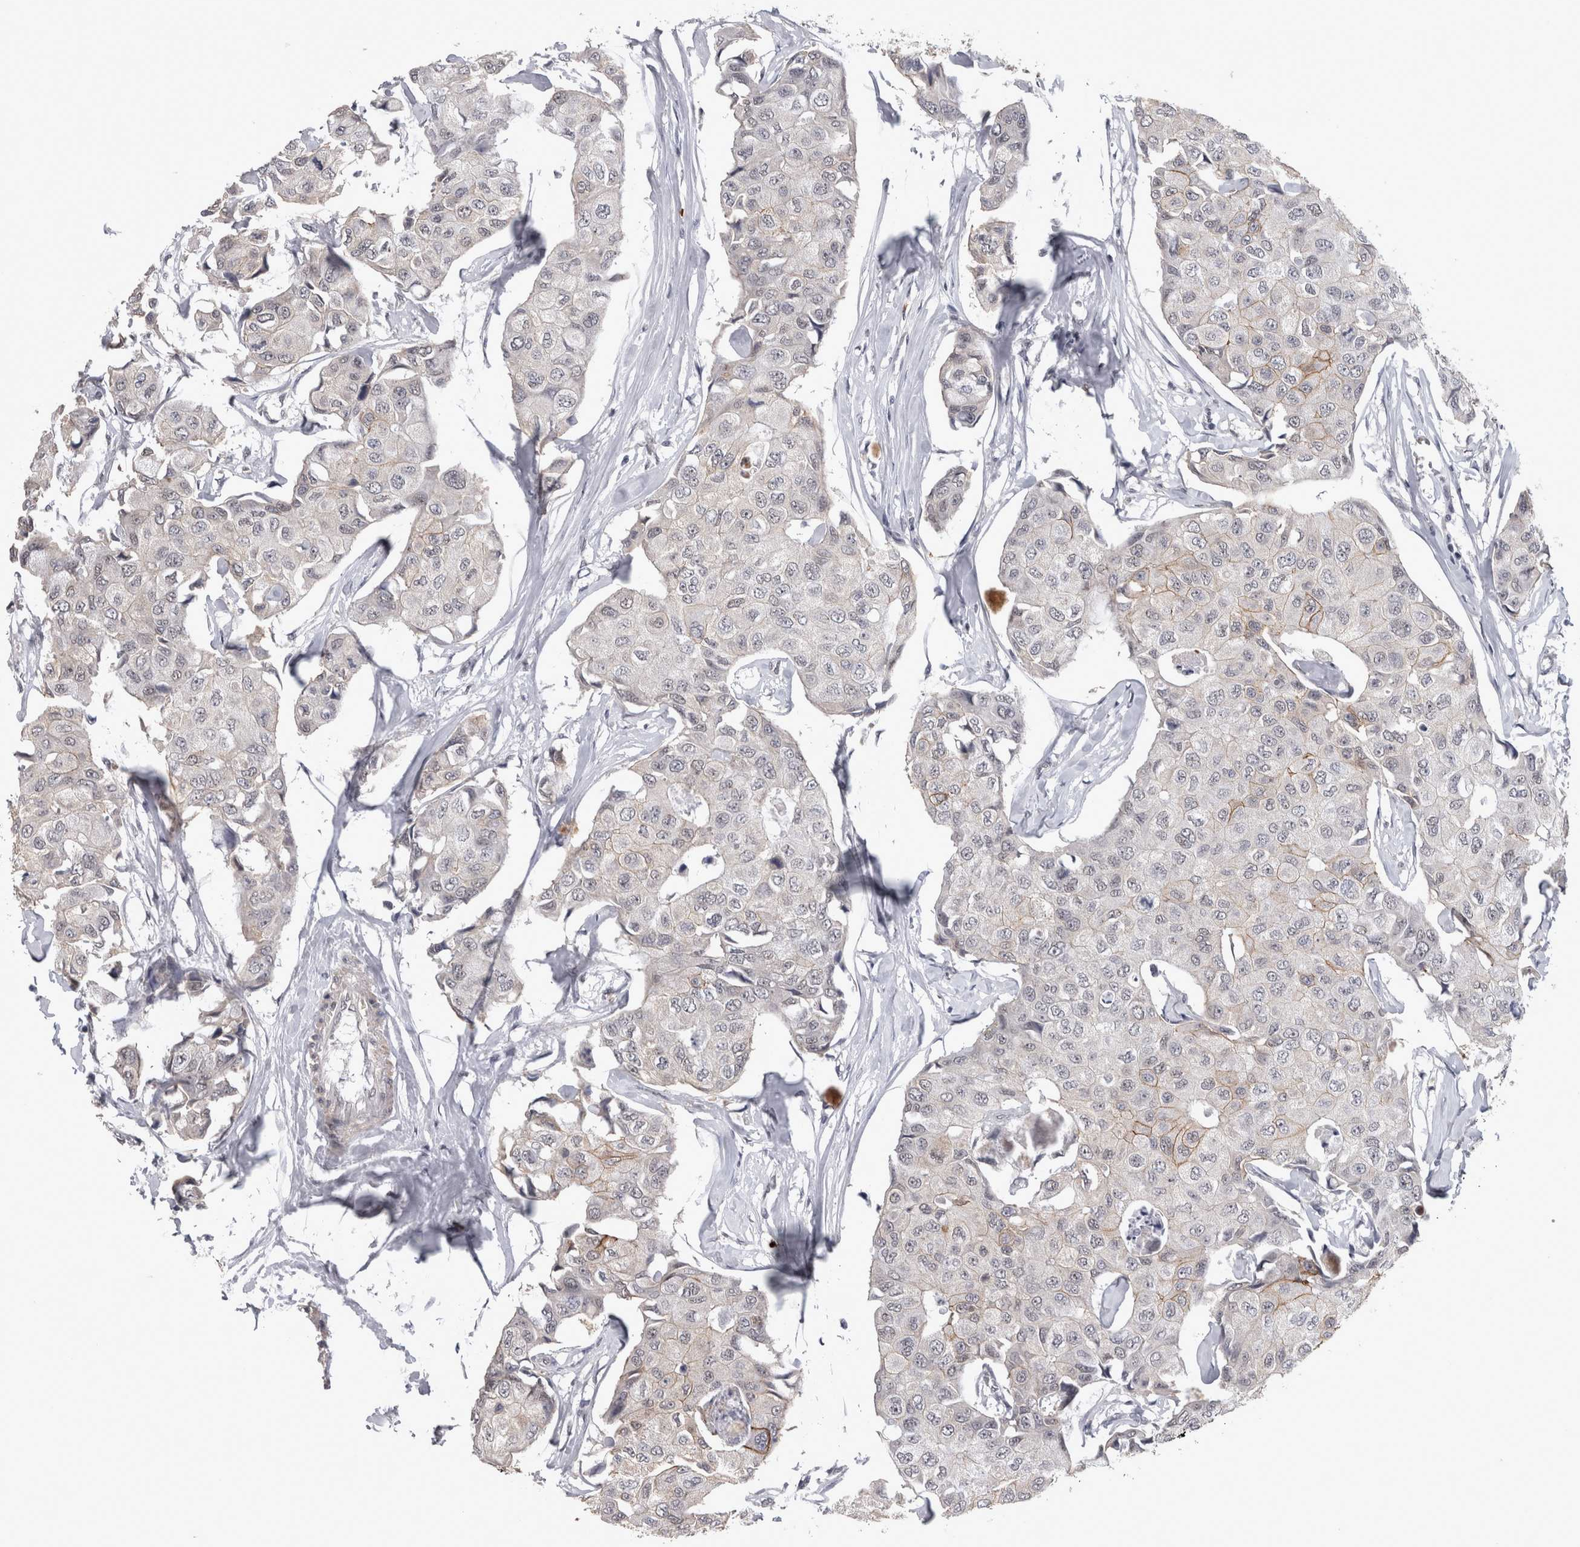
{"staining": {"intensity": "weak", "quantity": "<25%", "location": "cytoplasmic/membranous"}, "tissue": "breast cancer", "cell_type": "Tumor cells", "image_type": "cancer", "snomed": [{"axis": "morphology", "description": "Duct carcinoma"}, {"axis": "topography", "description": "Breast"}], "caption": "Immunohistochemistry of human breast cancer (invasive ductal carcinoma) exhibits no expression in tumor cells. Brightfield microscopy of immunohistochemistry (IHC) stained with DAB (3,3'-diaminobenzidine) (brown) and hematoxylin (blue), captured at high magnification.", "gene": "PEBP4", "patient": {"sex": "female", "age": 80}}